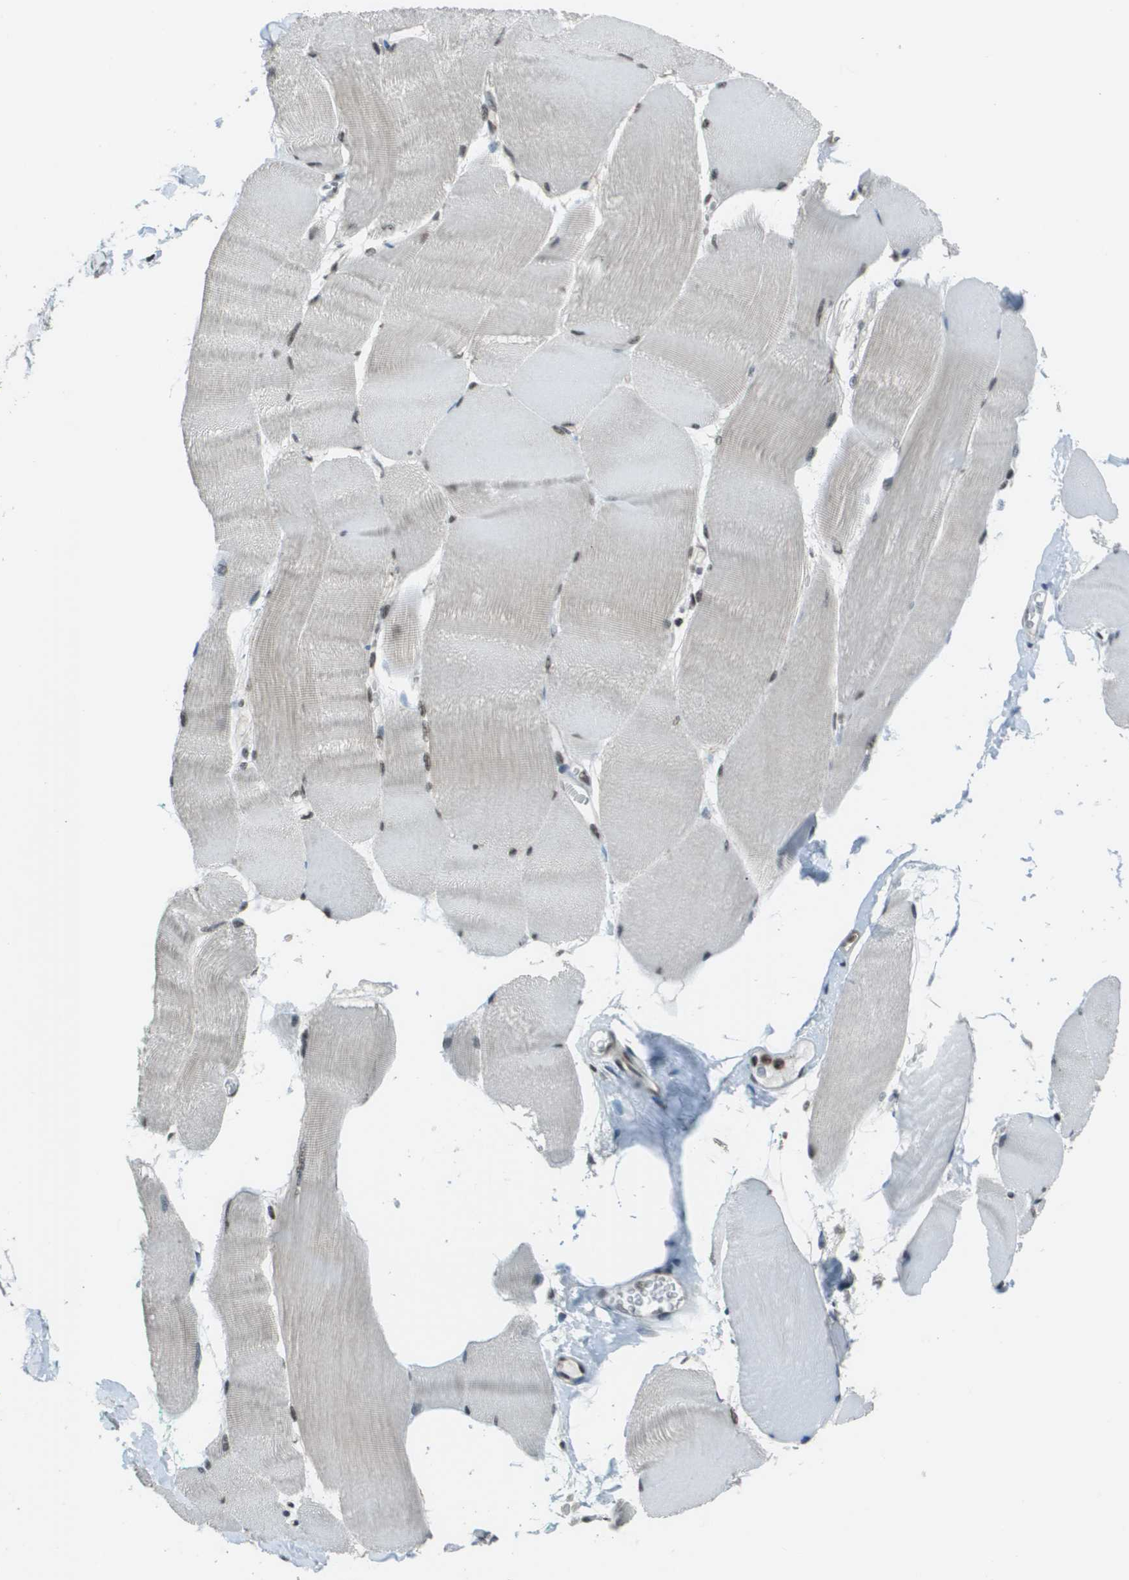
{"staining": {"intensity": "weak", "quantity": "<25%", "location": "nuclear"}, "tissue": "skeletal muscle", "cell_type": "Myocytes", "image_type": "normal", "snomed": [{"axis": "morphology", "description": "Normal tissue, NOS"}, {"axis": "morphology", "description": "Squamous cell carcinoma, NOS"}, {"axis": "topography", "description": "Skeletal muscle"}], "caption": "High power microscopy histopathology image of an IHC image of normal skeletal muscle, revealing no significant positivity in myocytes.", "gene": "DEPDC1", "patient": {"sex": "male", "age": 51}}